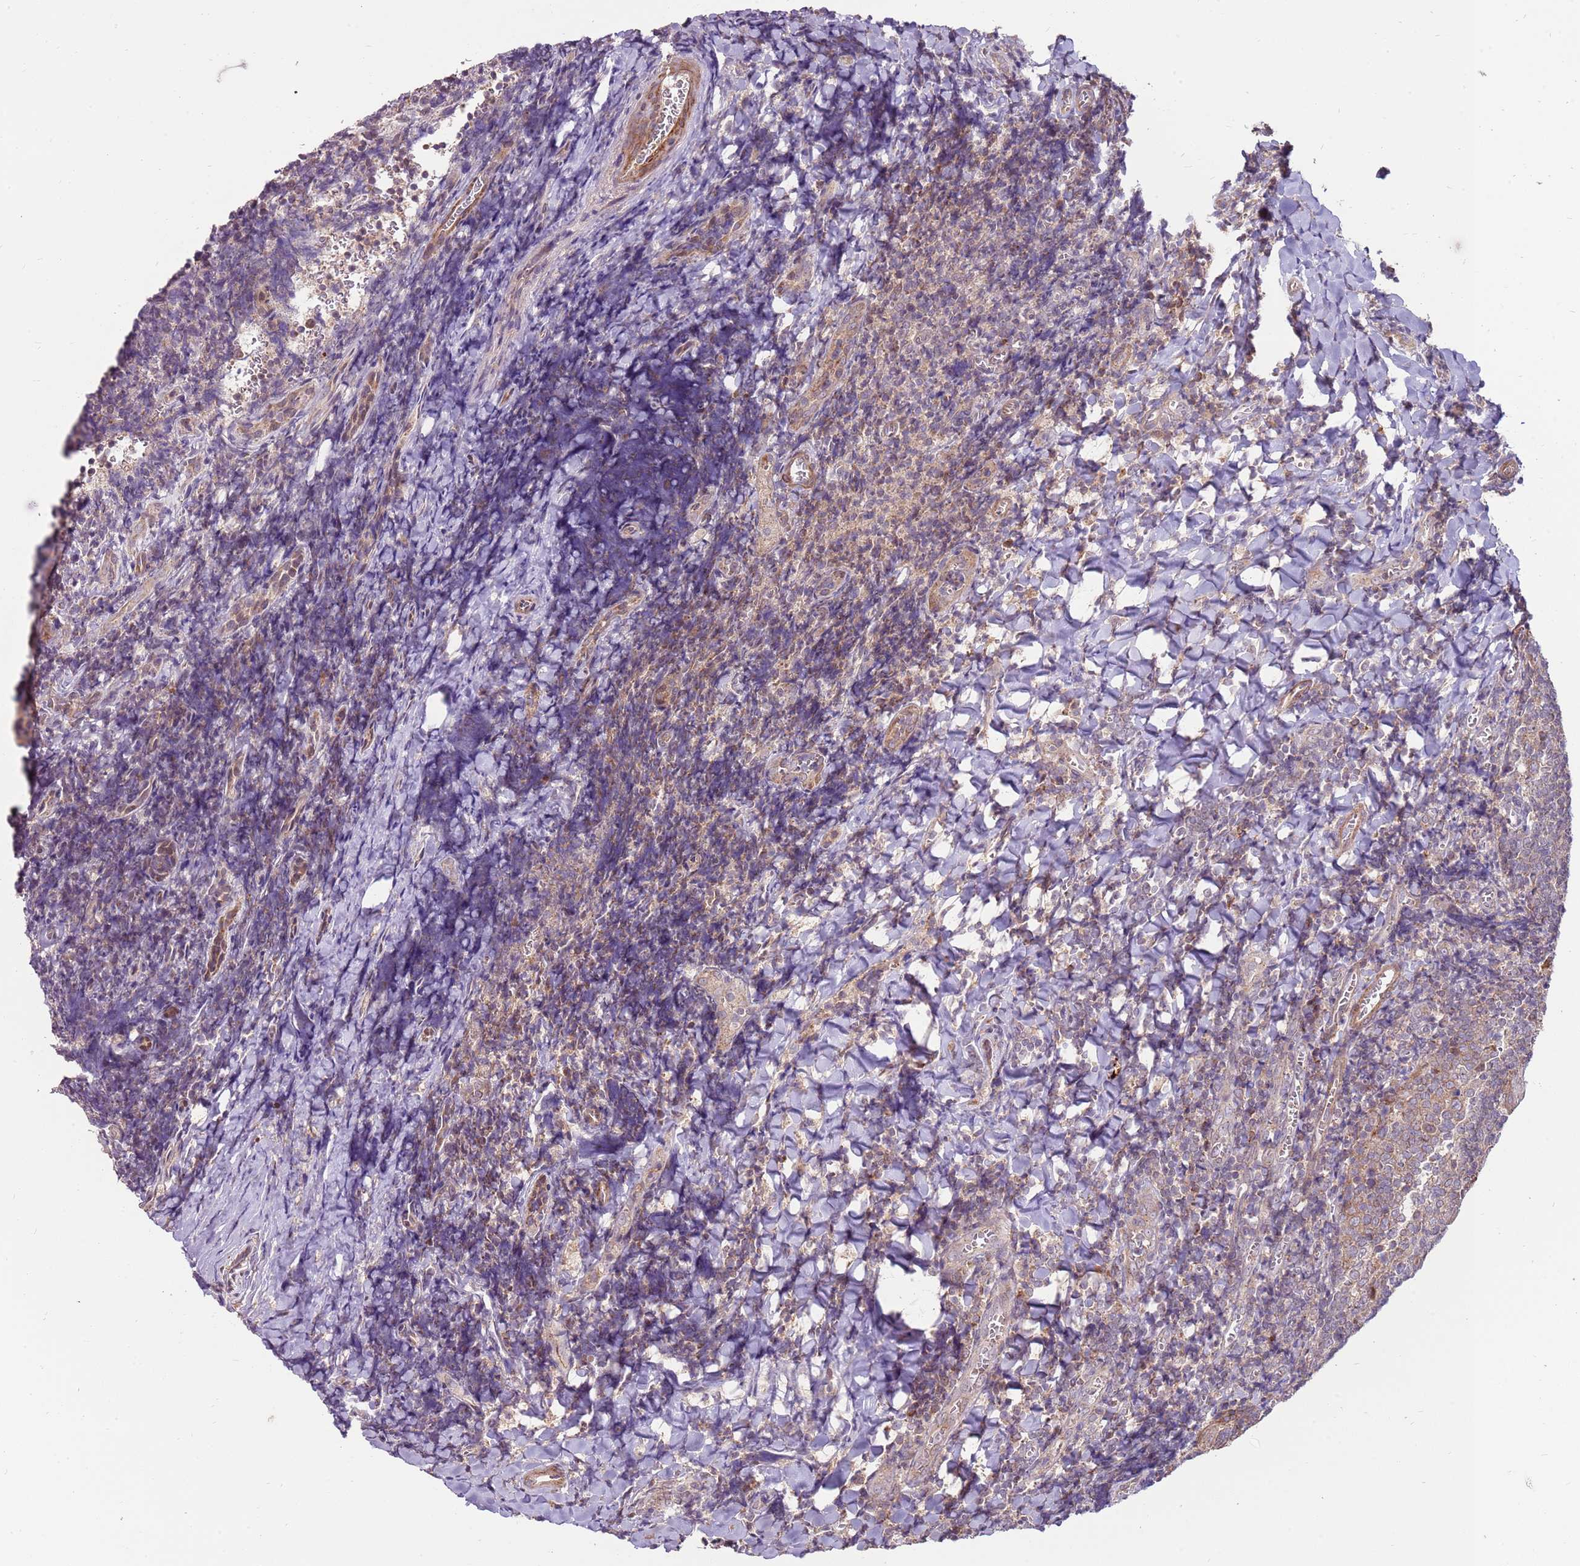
{"staining": {"intensity": "weak", "quantity": "25%-75%", "location": "cytoplasmic/membranous"}, "tissue": "tonsil", "cell_type": "Germinal center cells", "image_type": "normal", "snomed": [{"axis": "morphology", "description": "Normal tissue, NOS"}, {"axis": "topography", "description": "Tonsil"}], "caption": "IHC (DAB) staining of benign tonsil exhibits weak cytoplasmic/membranous protein staining in approximately 25%-75% of germinal center cells.", "gene": "SPATA31D1", "patient": {"sex": "male", "age": 27}}